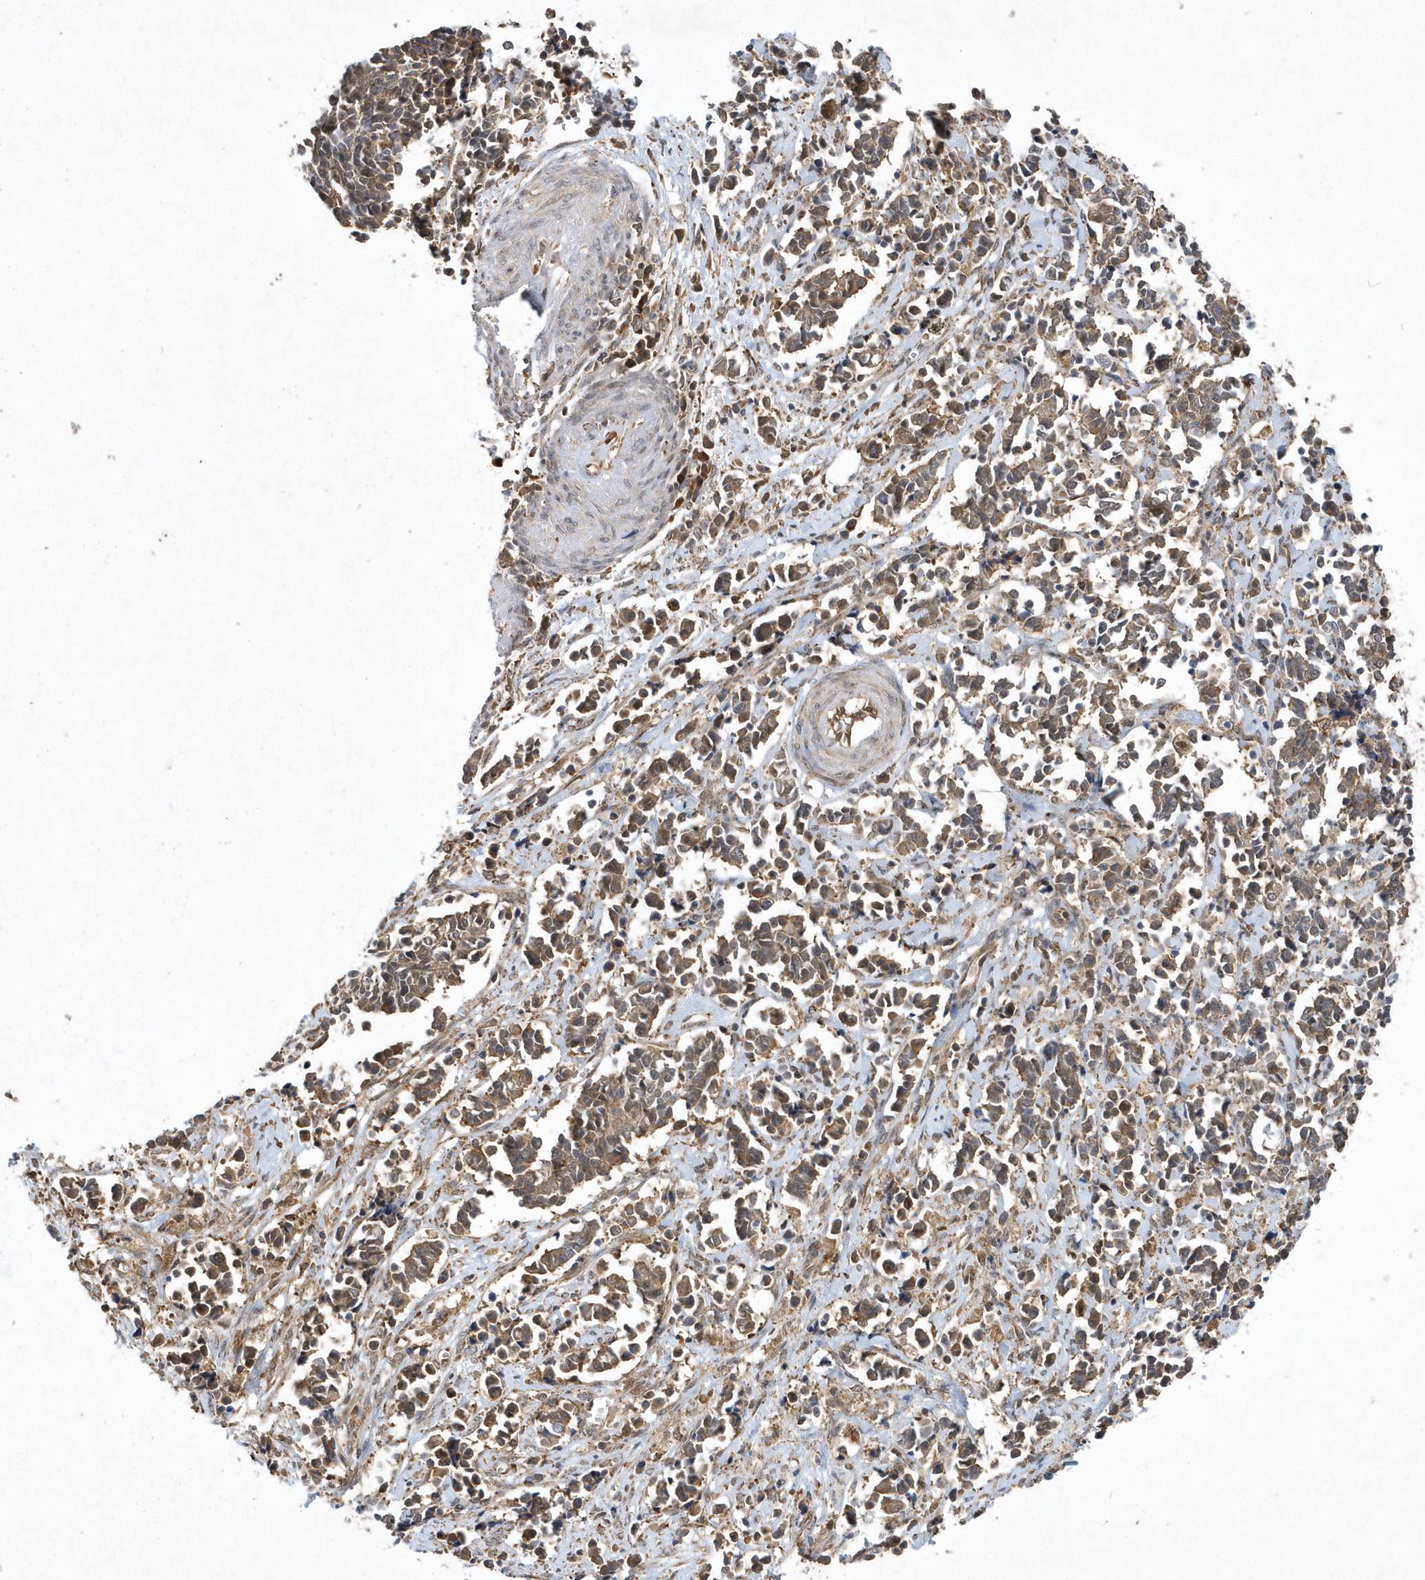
{"staining": {"intensity": "moderate", "quantity": ">75%", "location": "cytoplasmic/membranous"}, "tissue": "cervical cancer", "cell_type": "Tumor cells", "image_type": "cancer", "snomed": [{"axis": "morphology", "description": "Normal tissue, NOS"}, {"axis": "morphology", "description": "Squamous cell carcinoma, NOS"}, {"axis": "topography", "description": "Cervix"}], "caption": "Tumor cells reveal medium levels of moderate cytoplasmic/membranous expression in about >75% of cells in squamous cell carcinoma (cervical). (IHC, brightfield microscopy, high magnification).", "gene": "GFM2", "patient": {"sex": "female", "age": 35}}